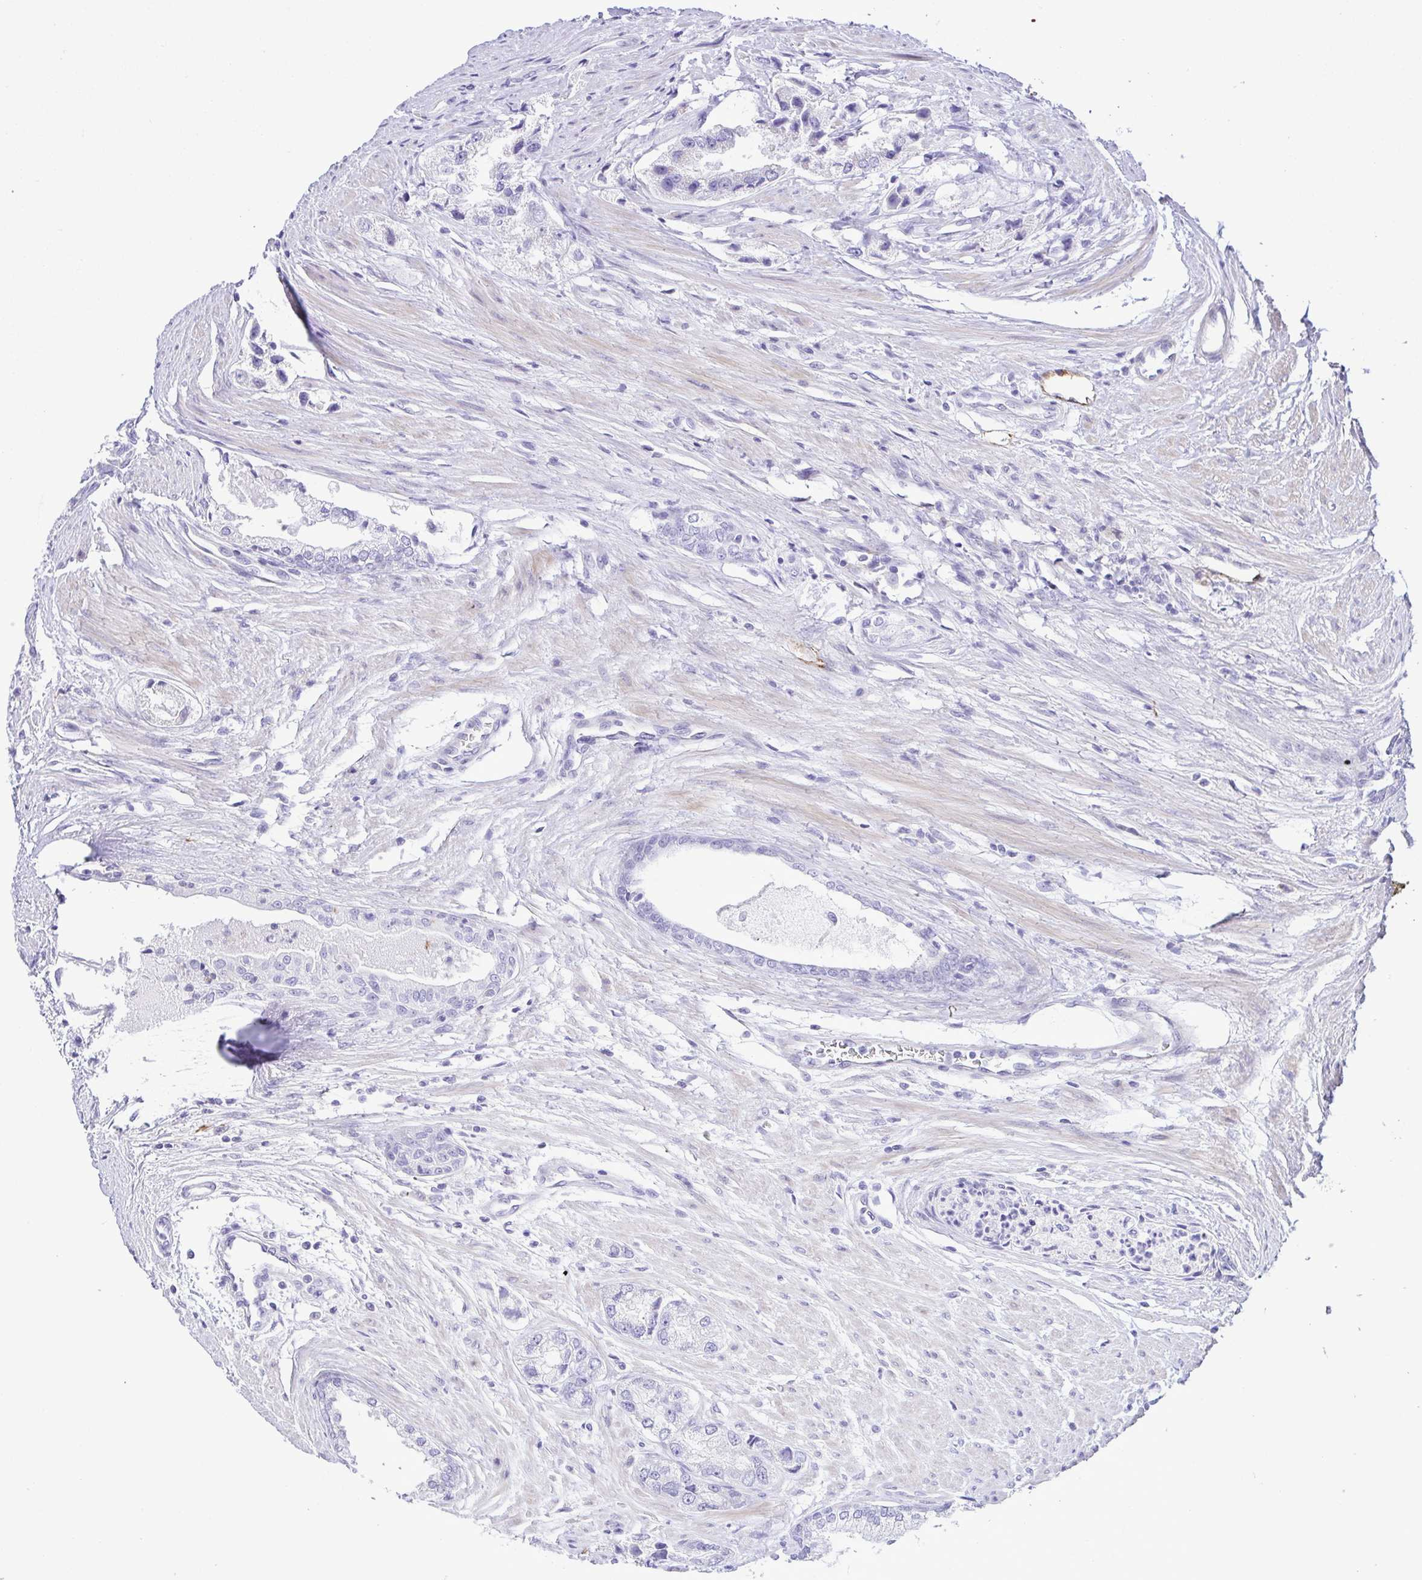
{"staining": {"intensity": "negative", "quantity": "none", "location": "none"}, "tissue": "prostate cancer", "cell_type": "Tumor cells", "image_type": "cancer", "snomed": [{"axis": "morphology", "description": "Adenocarcinoma, Low grade"}, {"axis": "topography", "description": "Prostate"}], "caption": "This histopathology image is of prostate adenocarcinoma (low-grade) stained with immunohistochemistry (IHC) to label a protein in brown with the nuclei are counter-stained blue. There is no expression in tumor cells.", "gene": "GPR182", "patient": {"sex": "male", "age": 69}}